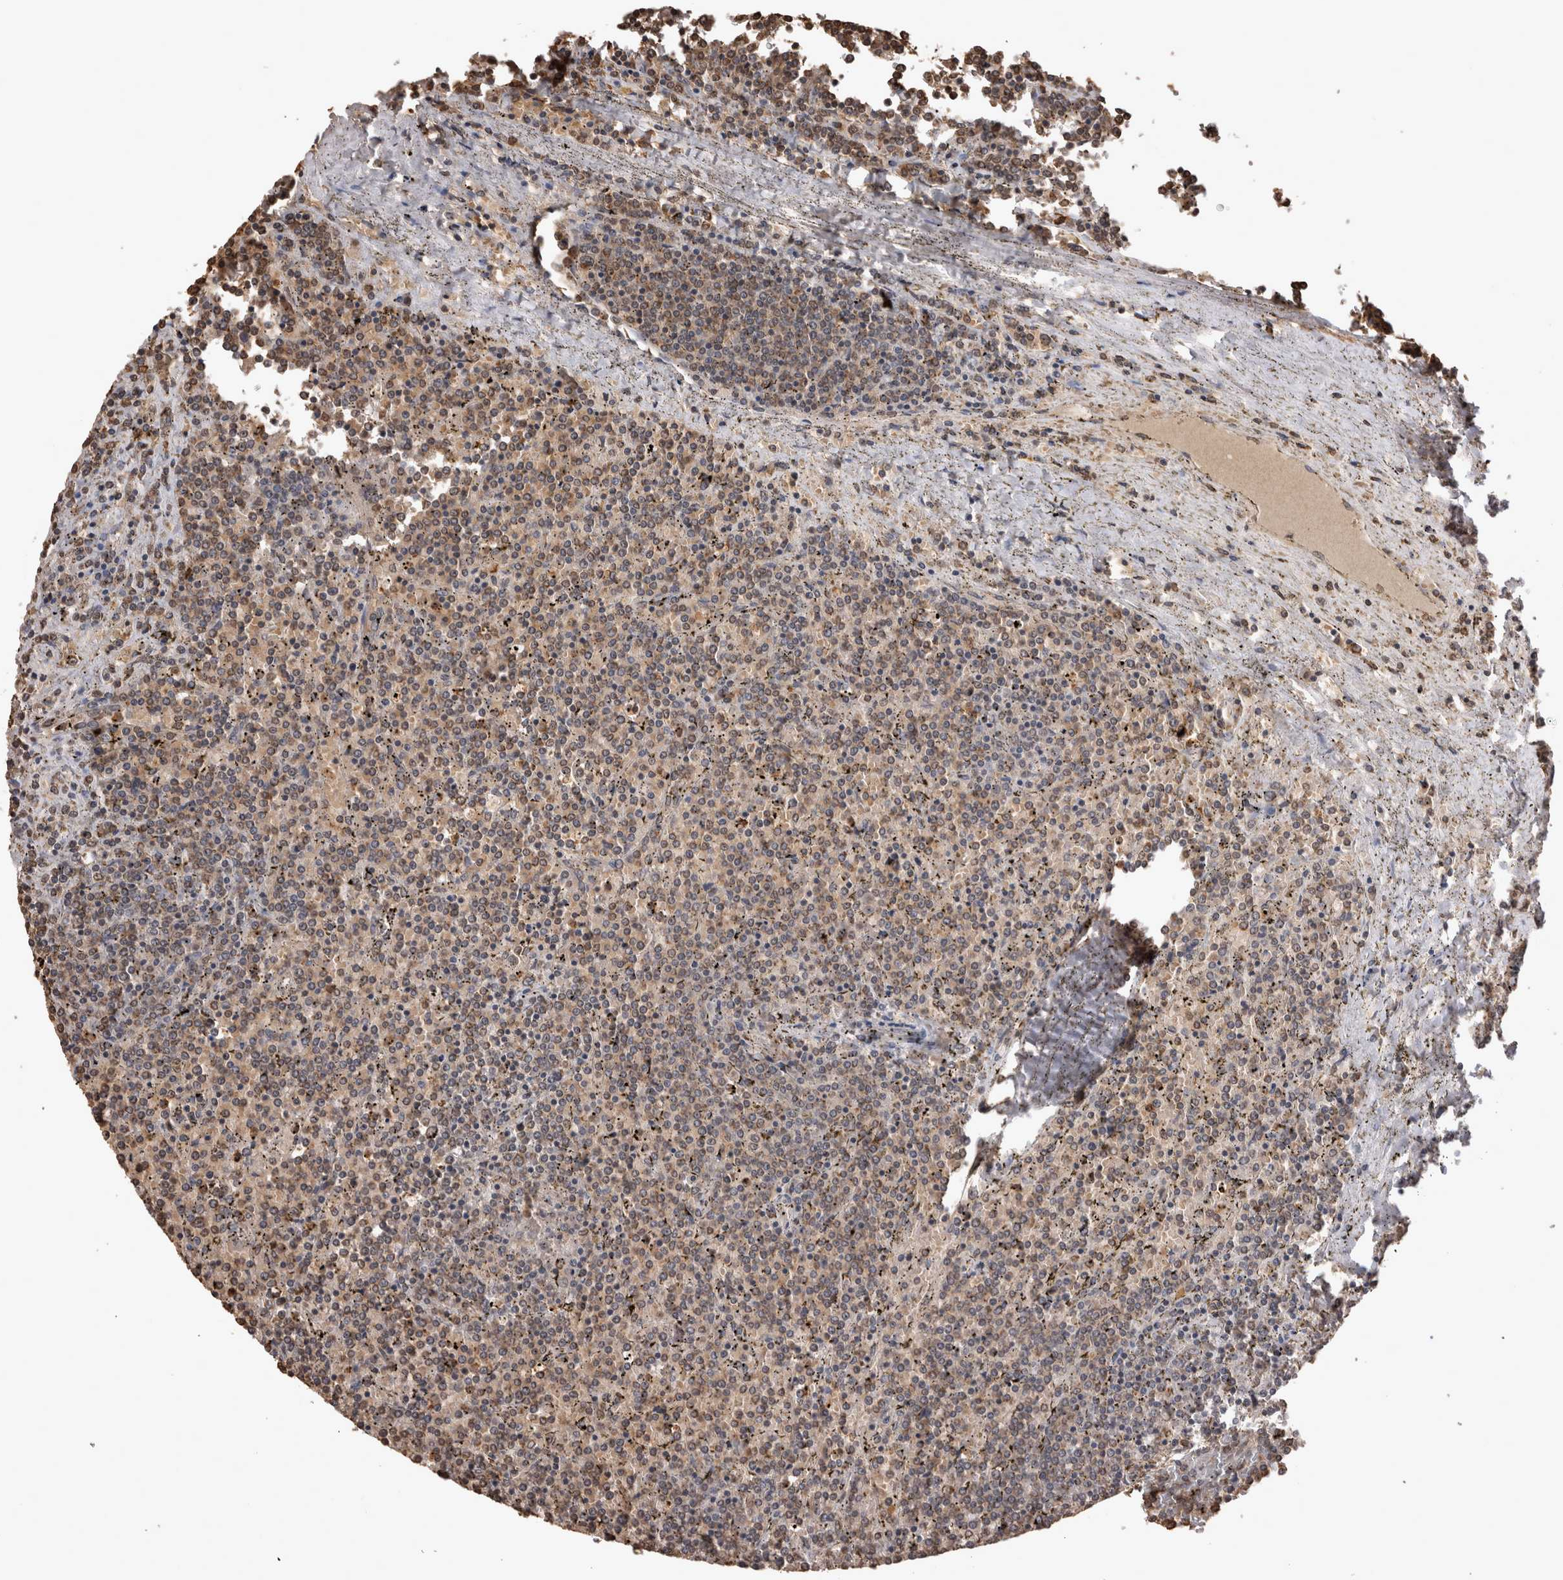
{"staining": {"intensity": "moderate", "quantity": ">75%", "location": "cytoplasmic/membranous"}, "tissue": "lymphoma", "cell_type": "Tumor cells", "image_type": "cancer", "snomed": [{"axis": "morphology", "description": "Malignant lymphoma, non-Hodgkin's type, Low grade"}, {"axis": "topography", "description": "Spleen"}], "caption": "Protein staining of lymphoma tissue reveals moderate cytoplasmic/membranous positivity in about >75% of tumor cells.", "gene": "SOCS5", "patient": {"sex": "female", "age": 19}}